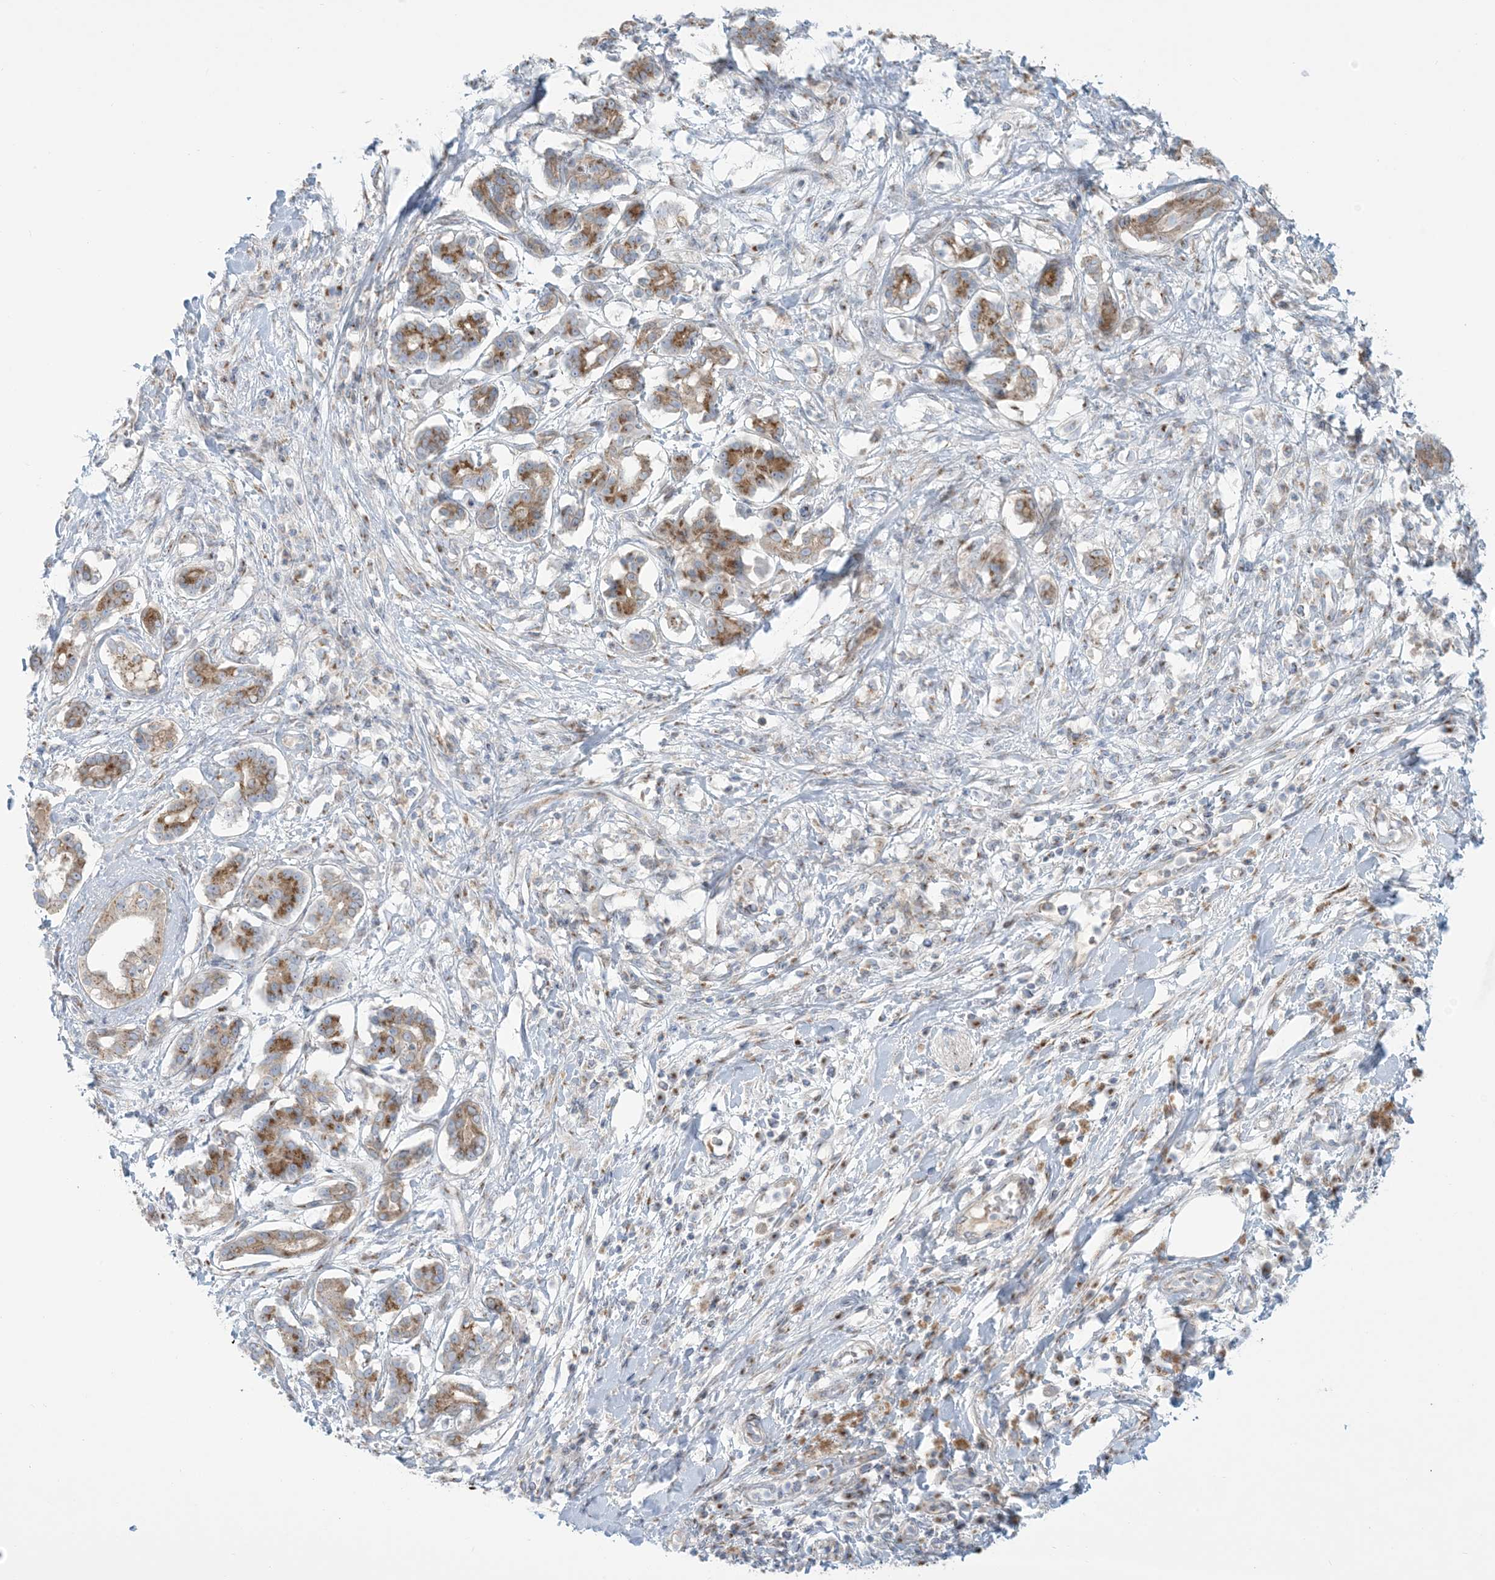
{"staining": {"intensity": "moderate", "quantity": ">75%", "location": "cytoplasmic/membranous"}, "tissue": "pancreatic cancer", "cell_type": "Tumor cells", "image_type": "cancer", "snomed": [{"axis": "morphology", "description": "Adenocarcinoma, NOS"}, {"axis": "topography", "description": "Pancreas"}], "caption": "Immunohistochemical staining of human pancreatic cancer (adenocarcinoma) demonstrates medium levels of moderate cytoplasmic/membranous expression in approximately >75% of tumor cells.", "gene": "AFTPH", "patient": {"sex": "female", "age": 56}}